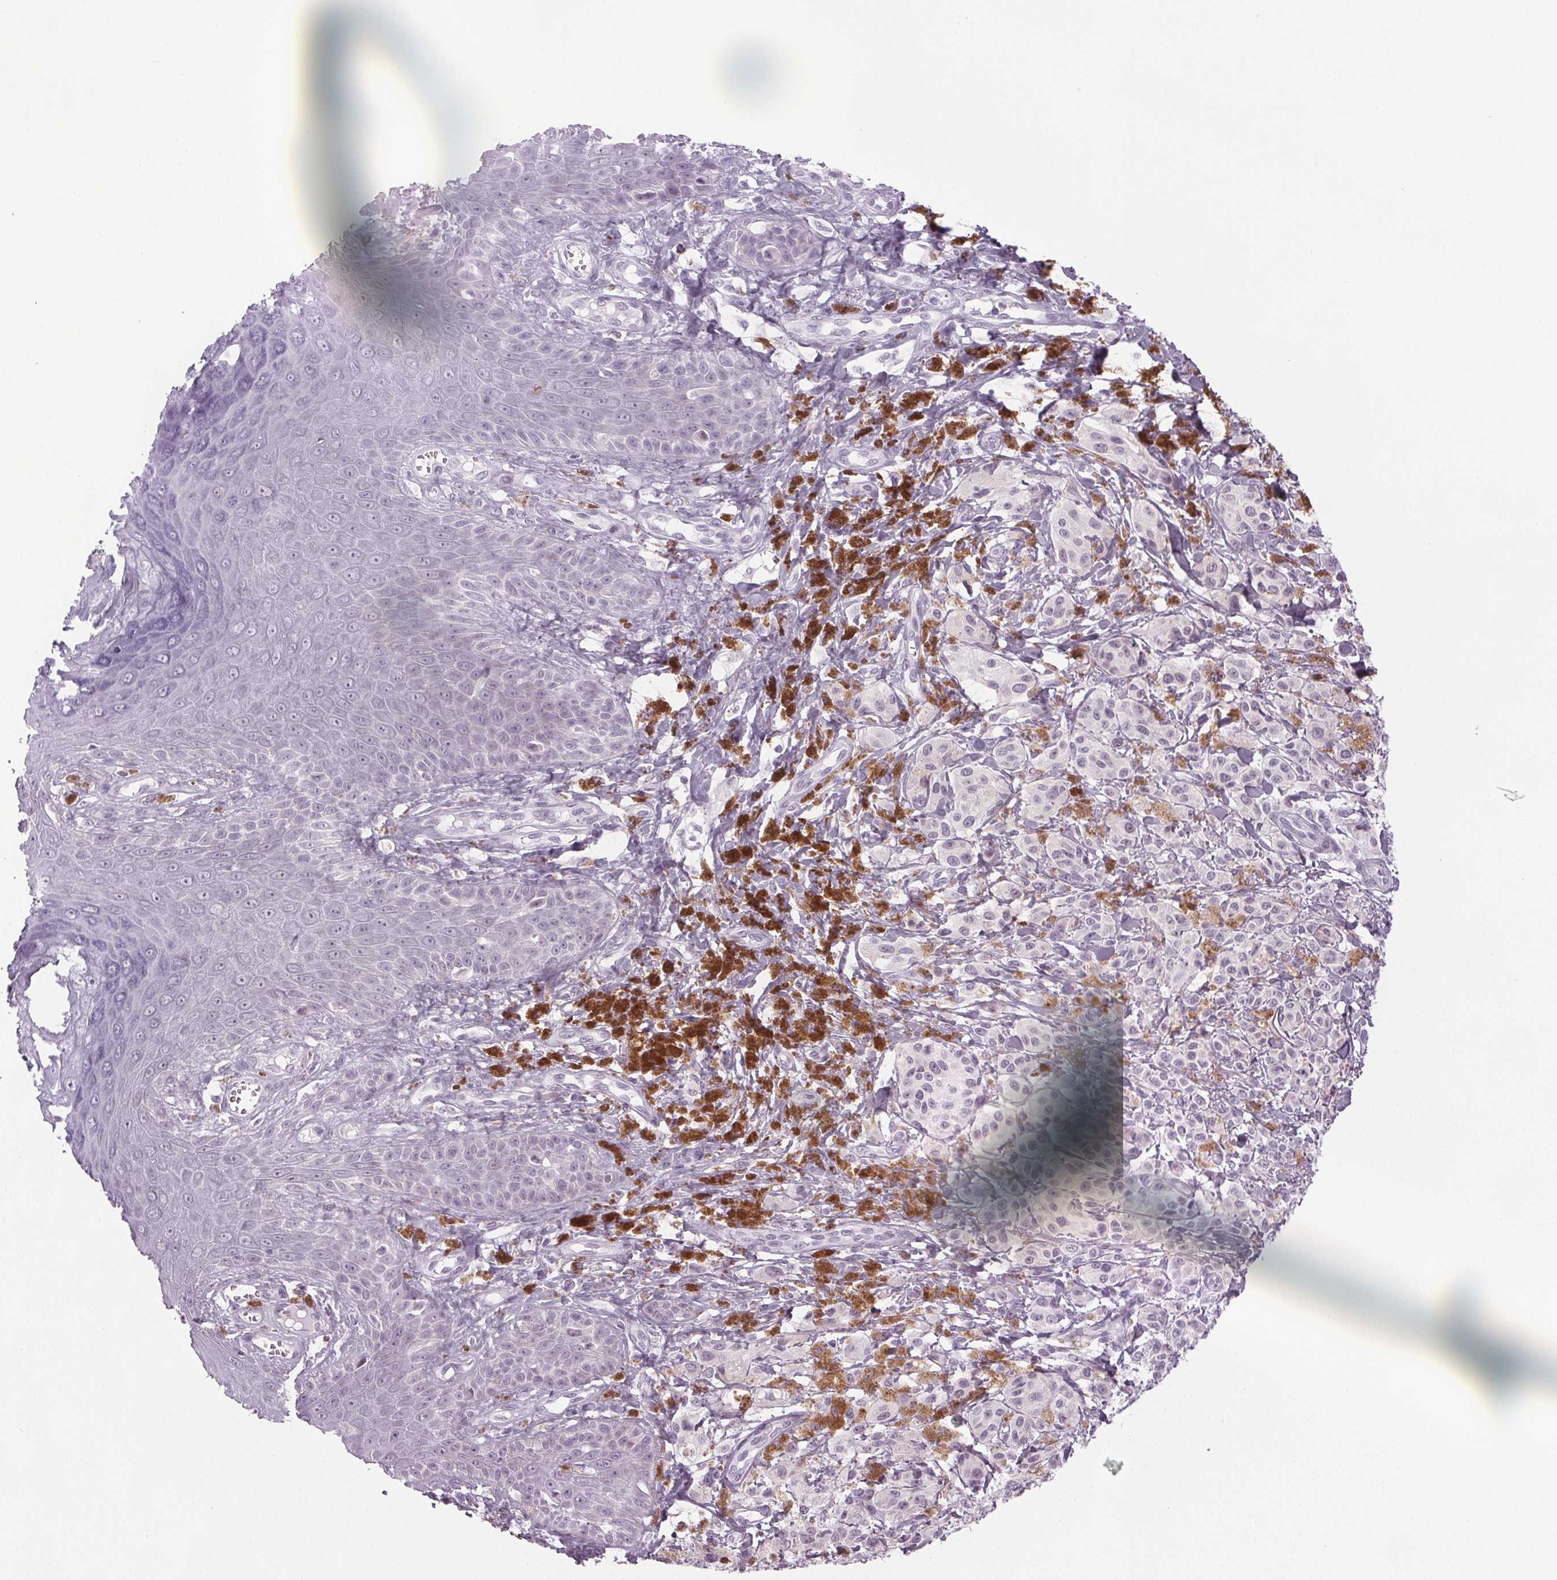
{"staining": {"intensity": "negative", "quantity": "none", "location": "none"}, "tissue": "melanoma", "cell_type": "Tumor cells", "image_type": "cancer", "snomed": [{"axis": "morphology", "description": "Malignant melanoma, NOS"}, {"axis": "topography", "description": "Skin"}], "caption": "A high-resolution photomicrograph shows IHC staining of melanoma, which displays no significant staining in tumor cells.", "gene": "IGF2BP1", "patient": {"sex": "female", "age": 80}}